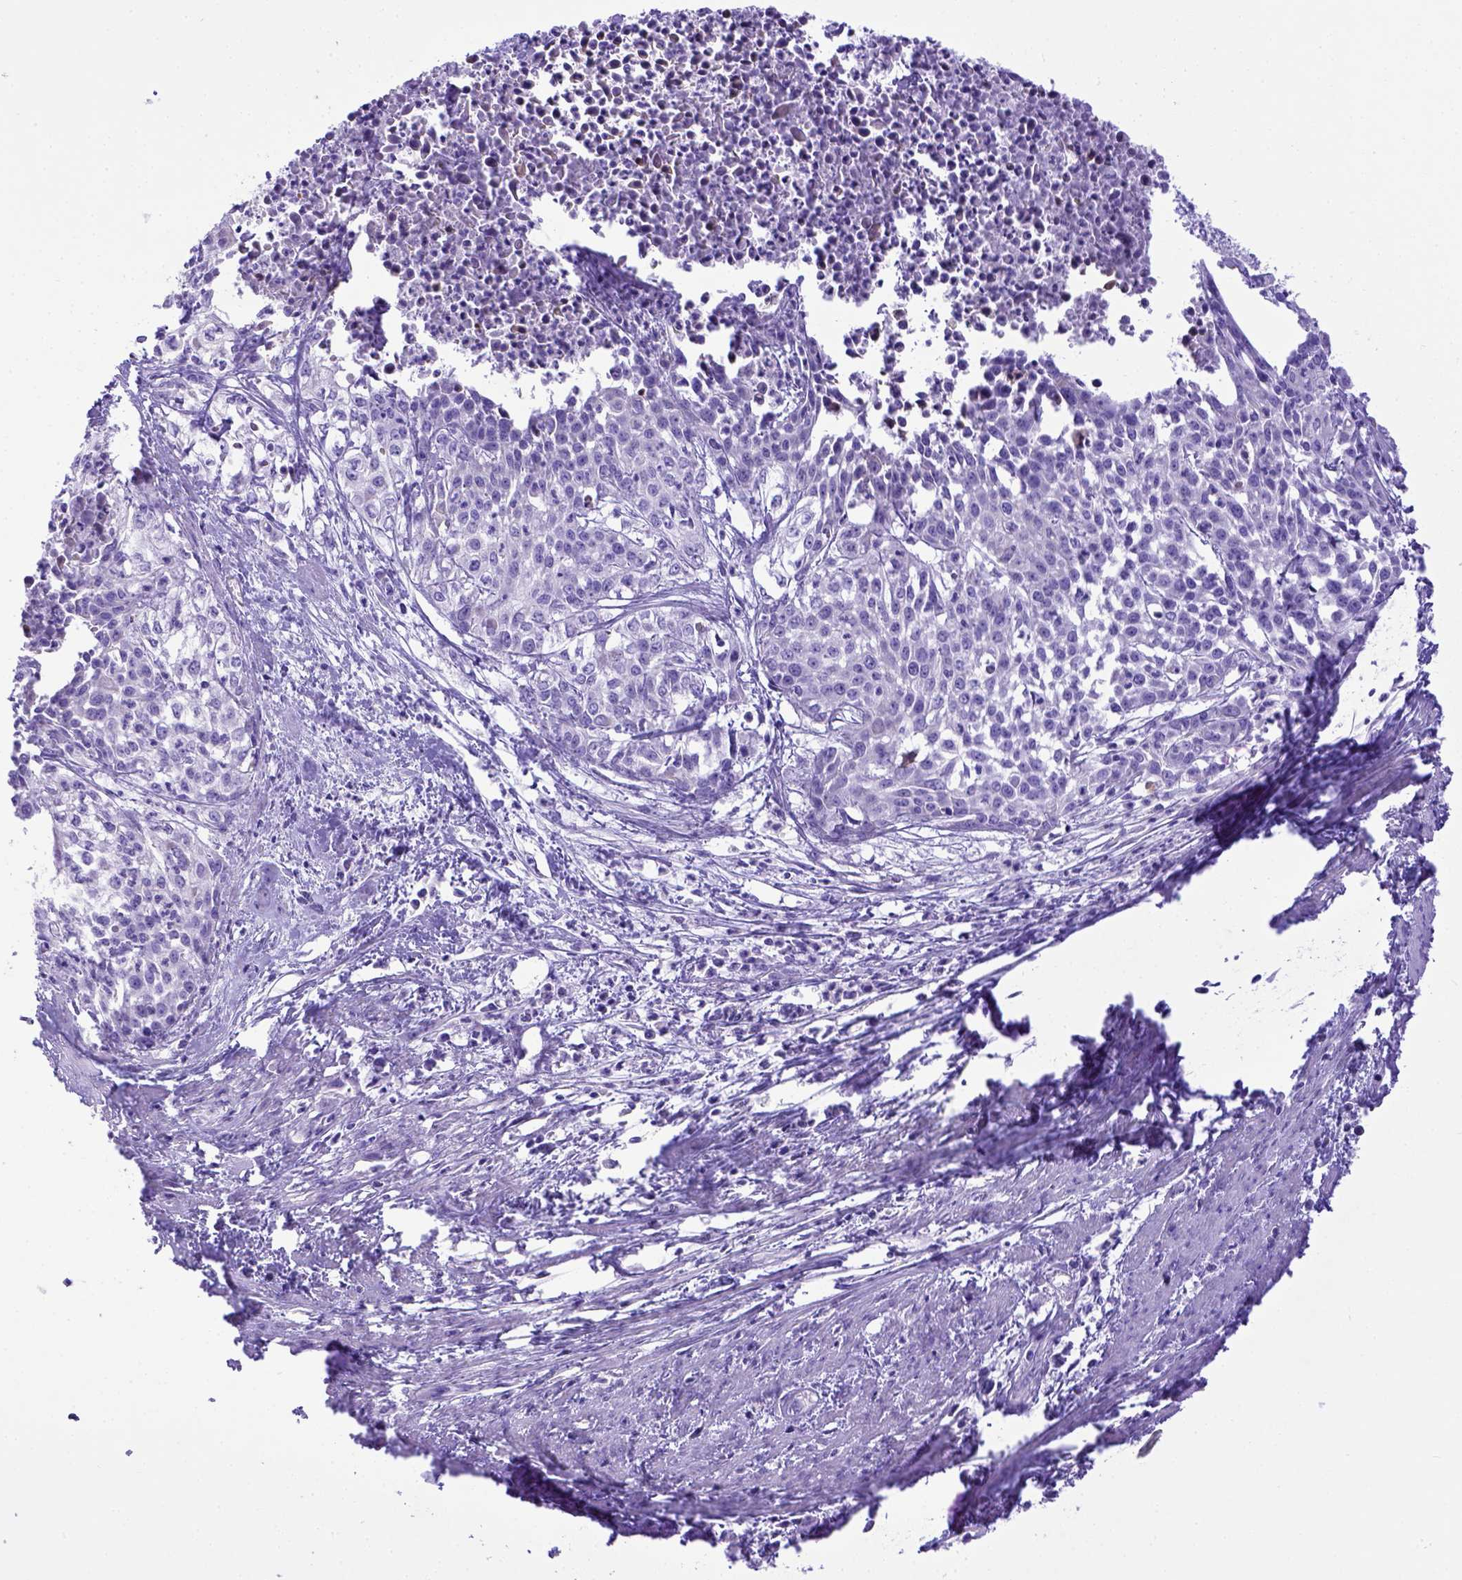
{"staining": {"intensity": "negative", "quantity": "none", "location": "none"}, "tissue": "cervical cancer", "cell_type": "Tumor cells", "image_type": "cancer", "snomed": [{"axis": "morphology", "description": "Squamous cell carcinoma, NOS"}, {"axis": "topography", "description": "Cervix"}], "caption": "Photomicrograph shows no protein positivity in tumor cells of cervical cancer (squamous cell carcinoma) tissue. Brightfield microscopy of immunohistochemistry (IHC) stained with DAB (brown) and hematoxylin (blue), captured at high magnification.", "gene": "LRRC18", "patient": {"sex": "female", "age": 39}}